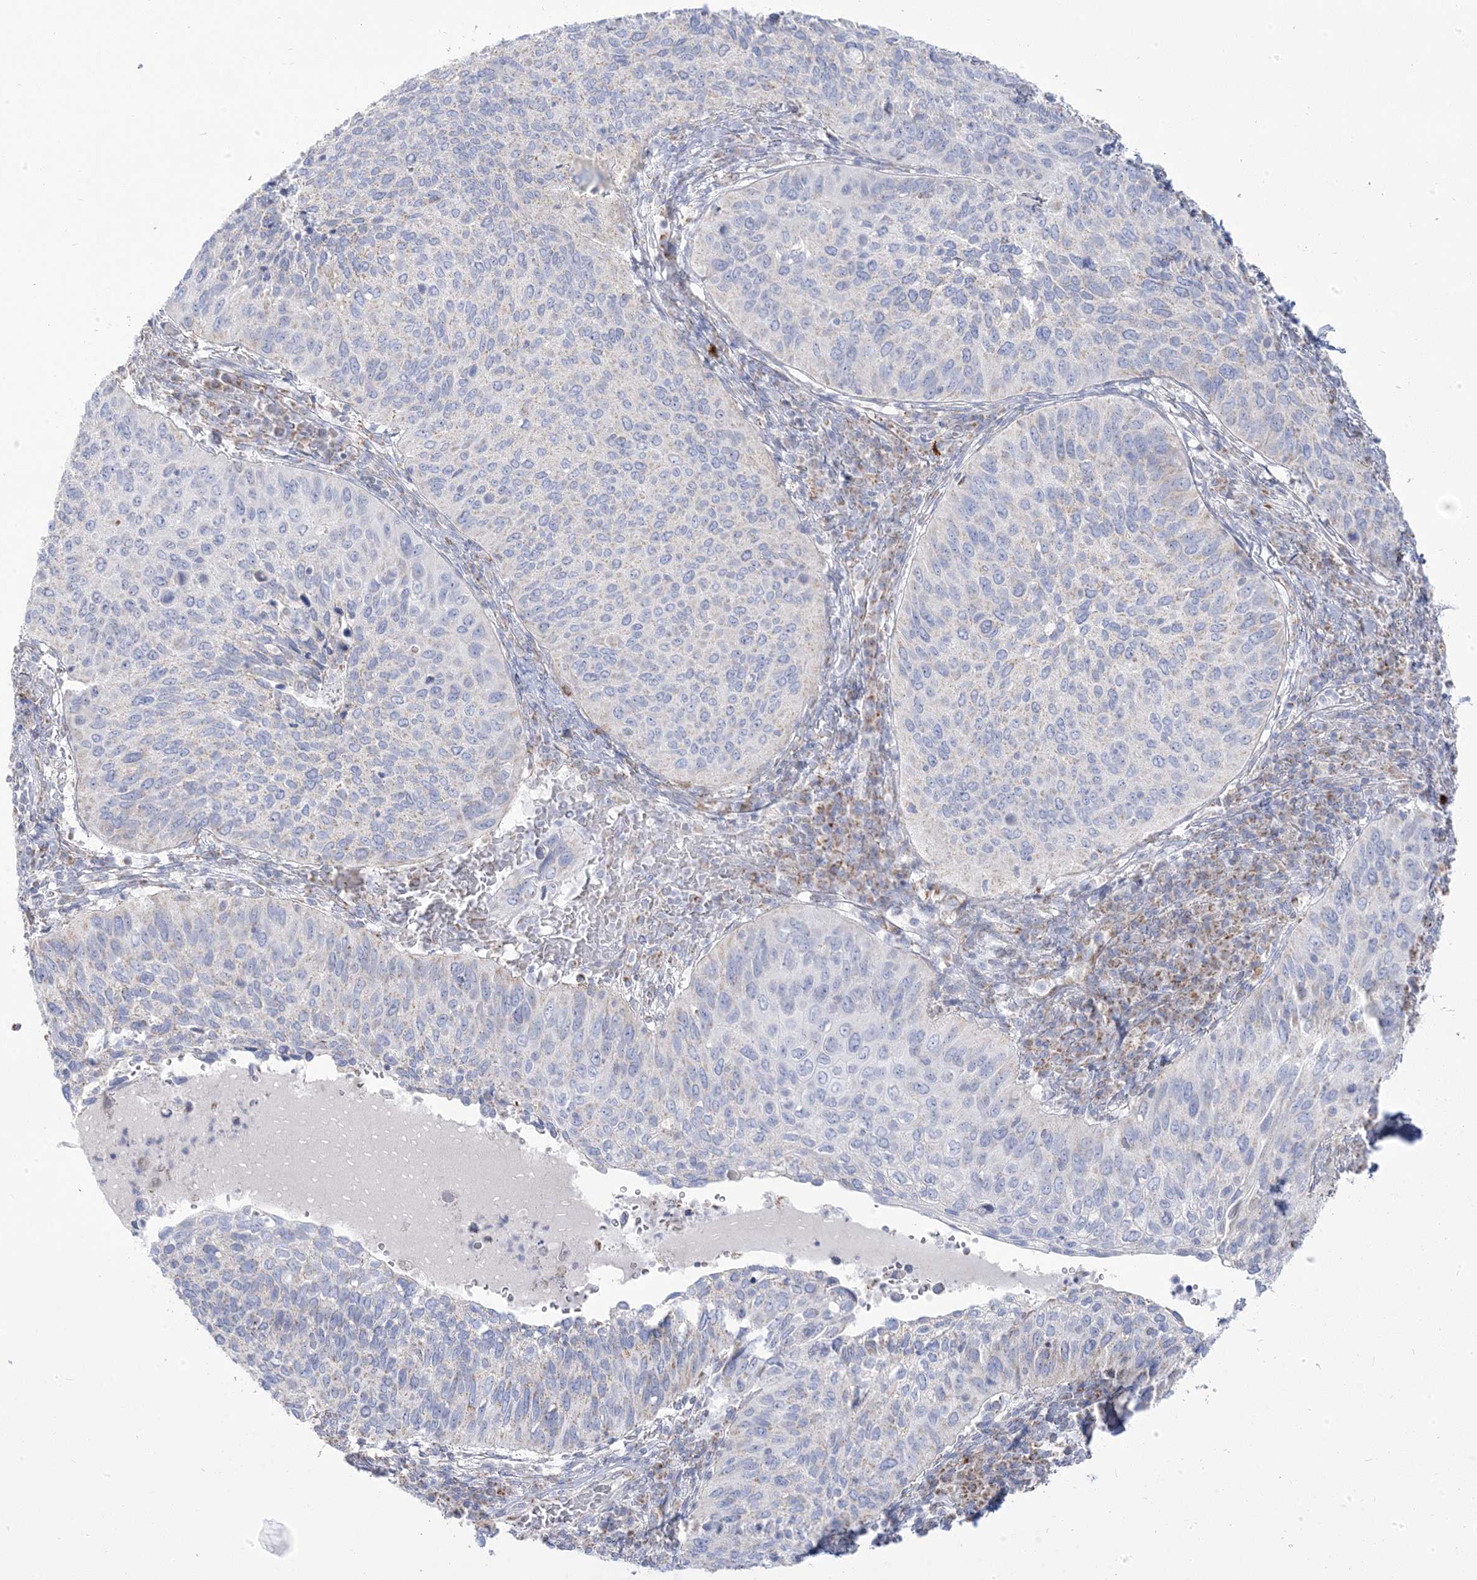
{"staining": {"intensity": "negative", "quantity": "none", "location": "none"}, "tissue": "cervical cancer", "cell_type": "Tumor cells", "image_type": "cancer", "snomed": [{"axis": "morphology", "description": "Squamous cell carcinoma, NOS"}, {"axis": "topography", "description": "Cervix"}], "caption": "An image of human cervical cancer (squamous cell carcinoma) is negative for staining in tumor cells.", "gene": "PCCB", "patient": {"sex": "female", "age": 38}}